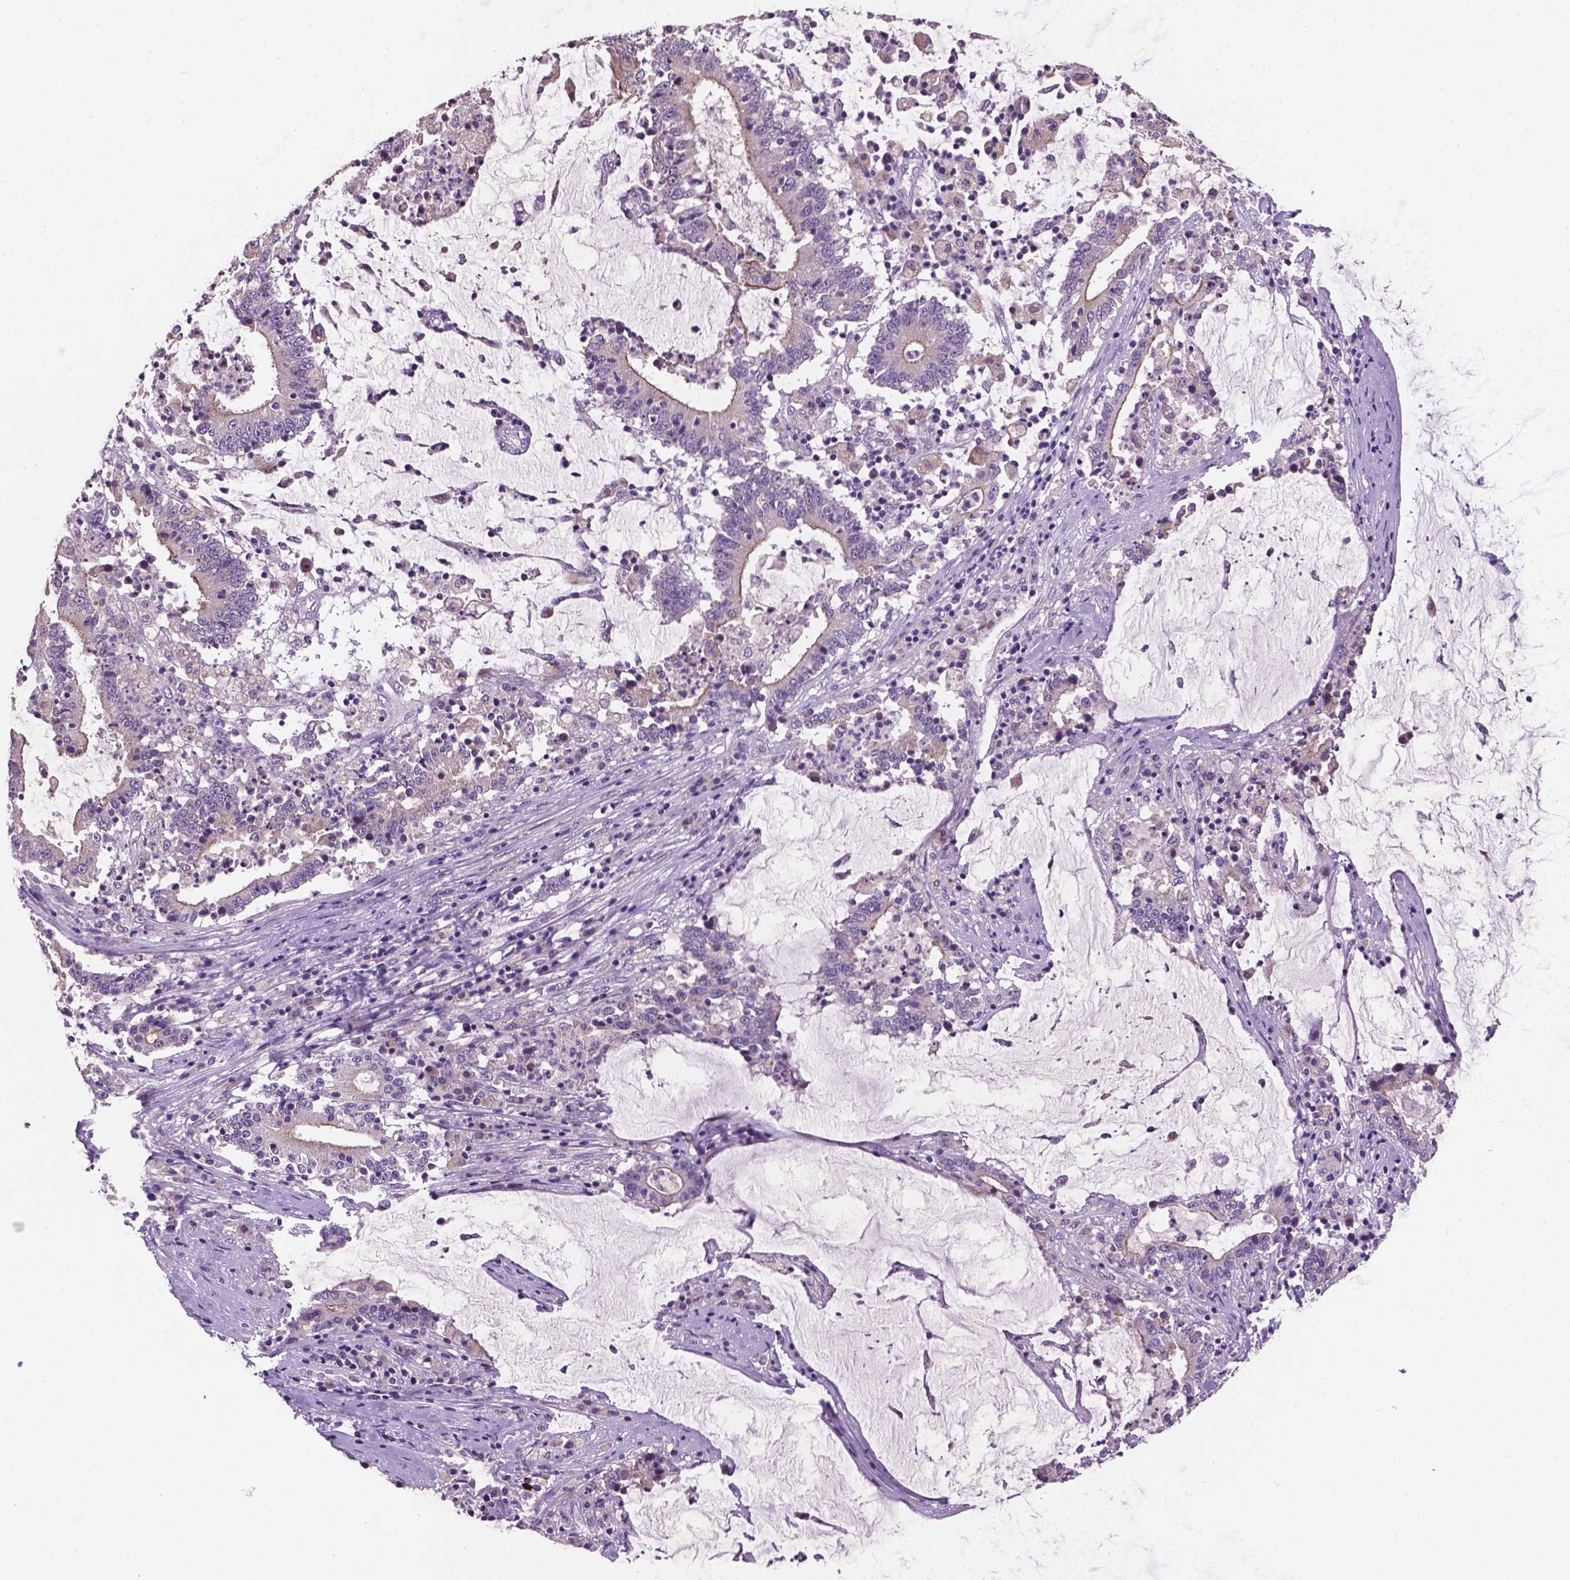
{"staining": {"intensity": "weak", "quantity": "<25%", "location": "cytoplasmic/membranous"}, "tissue": "stomach cancer", "cell_type": "Tumor cells", "image_type": "cancer", "snomed": [{"axis": "morphology", "description": "Adenocarcinoma, NOS"}, {"axis": "topography", "description": "Stomach, upper"}], "caption": "A high-resolution micrograph shows immunohistochemistry staining of stomach cancer, which reveals no significant expression in tumor cells.", "gene": "GXYLT2", "patient": {"sex": "male", "age": 68}}